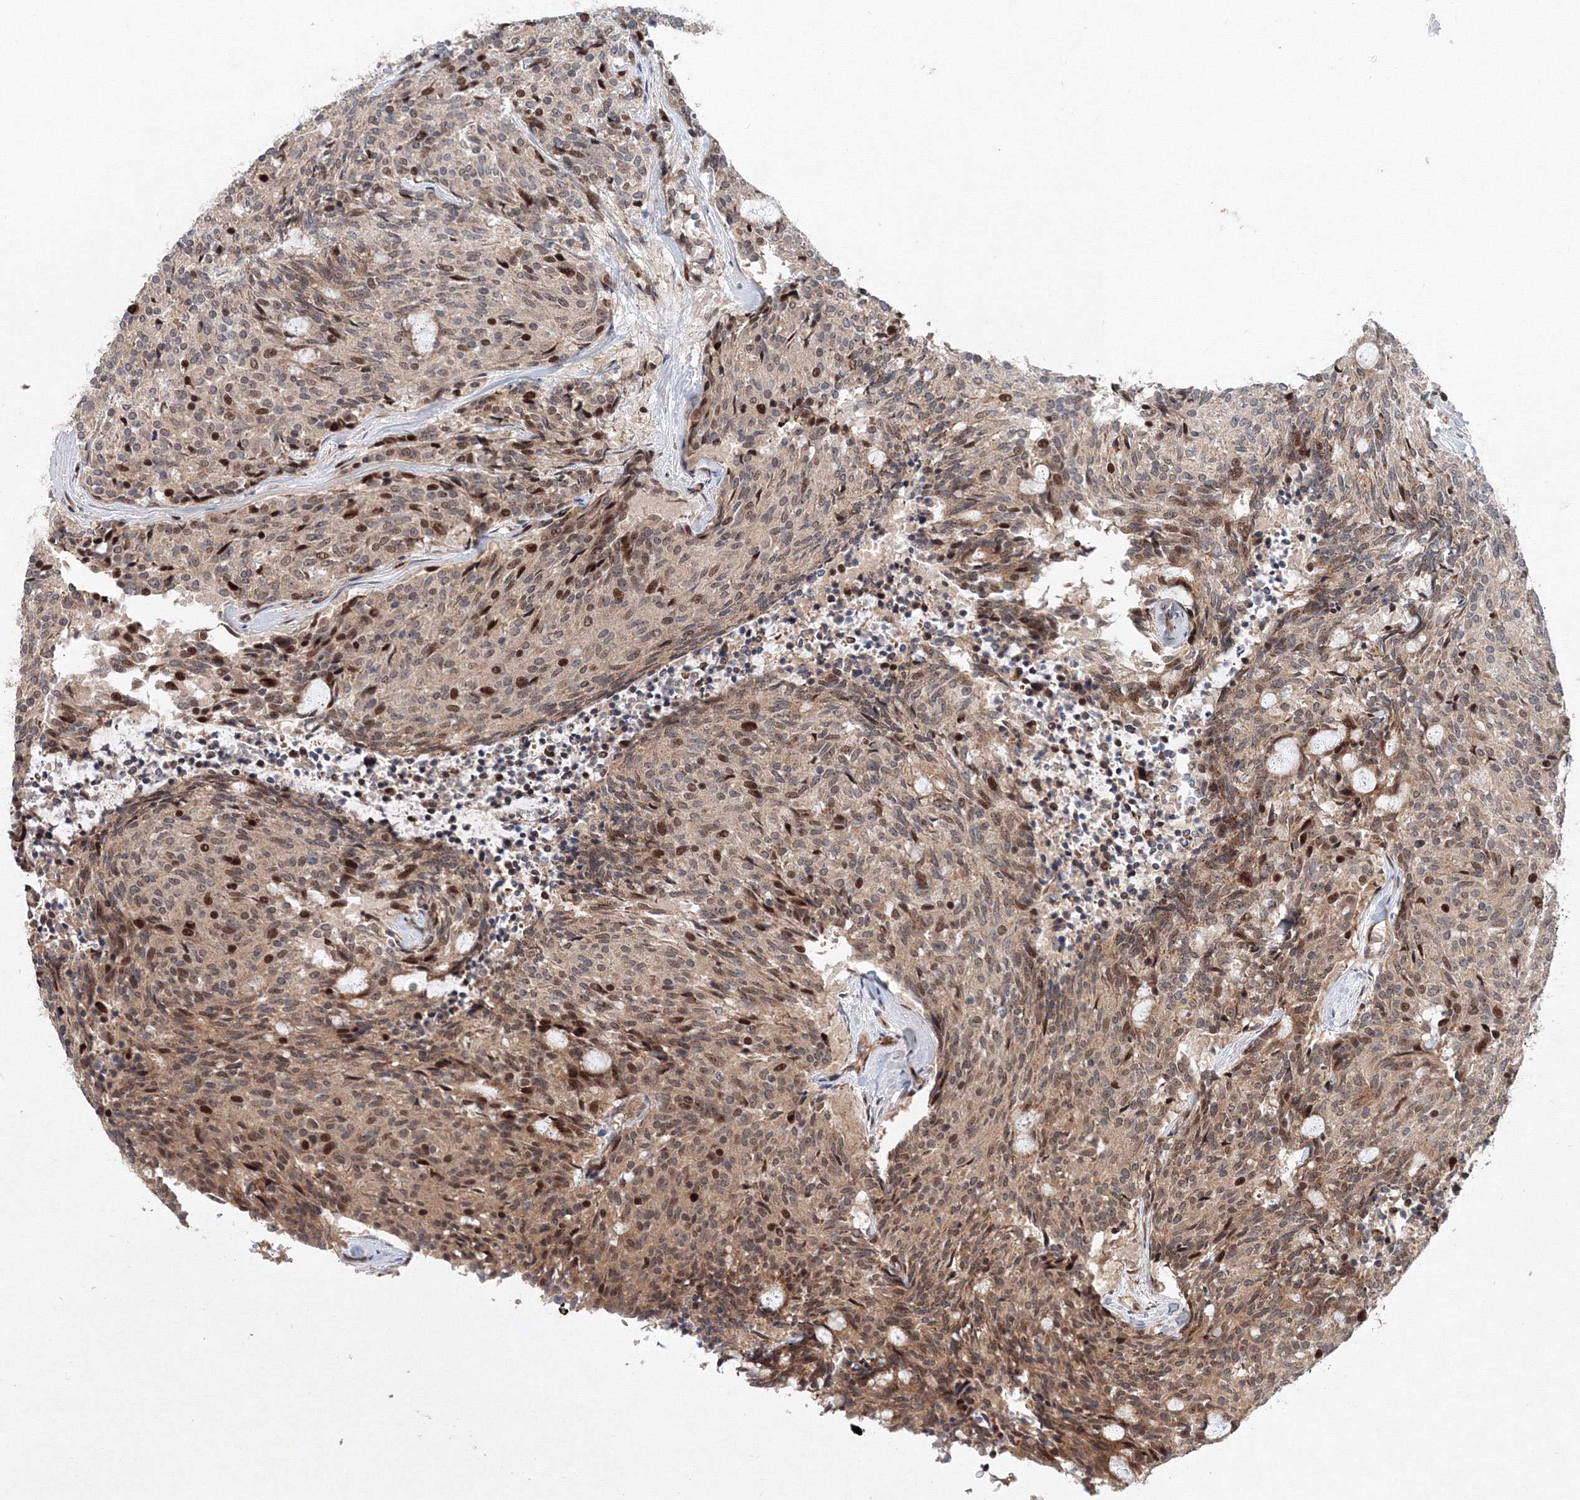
{"staining": {"intensity": "moderate", "quantity": "25%-75%", "location": "cytoplasmic/membranous,nuclear"}, "tissue": "carcinoid", "cell_type": "Tumor cells", "image_type": "cancer", "snomed": [{"axis": "morphology", "description": "Carcinoid, malignant, NOS"}, {"axis": "topography", "description": "Pancreas"}], "caption": "Tumor cells exhibit medium levels of moderate cytoplasmic/membranous and nuclear positivity in about 25%-75% of cells in carcinoid (malignant).", "gene": "ANKAR", "patient": {"sex": "female", "age": 54}}